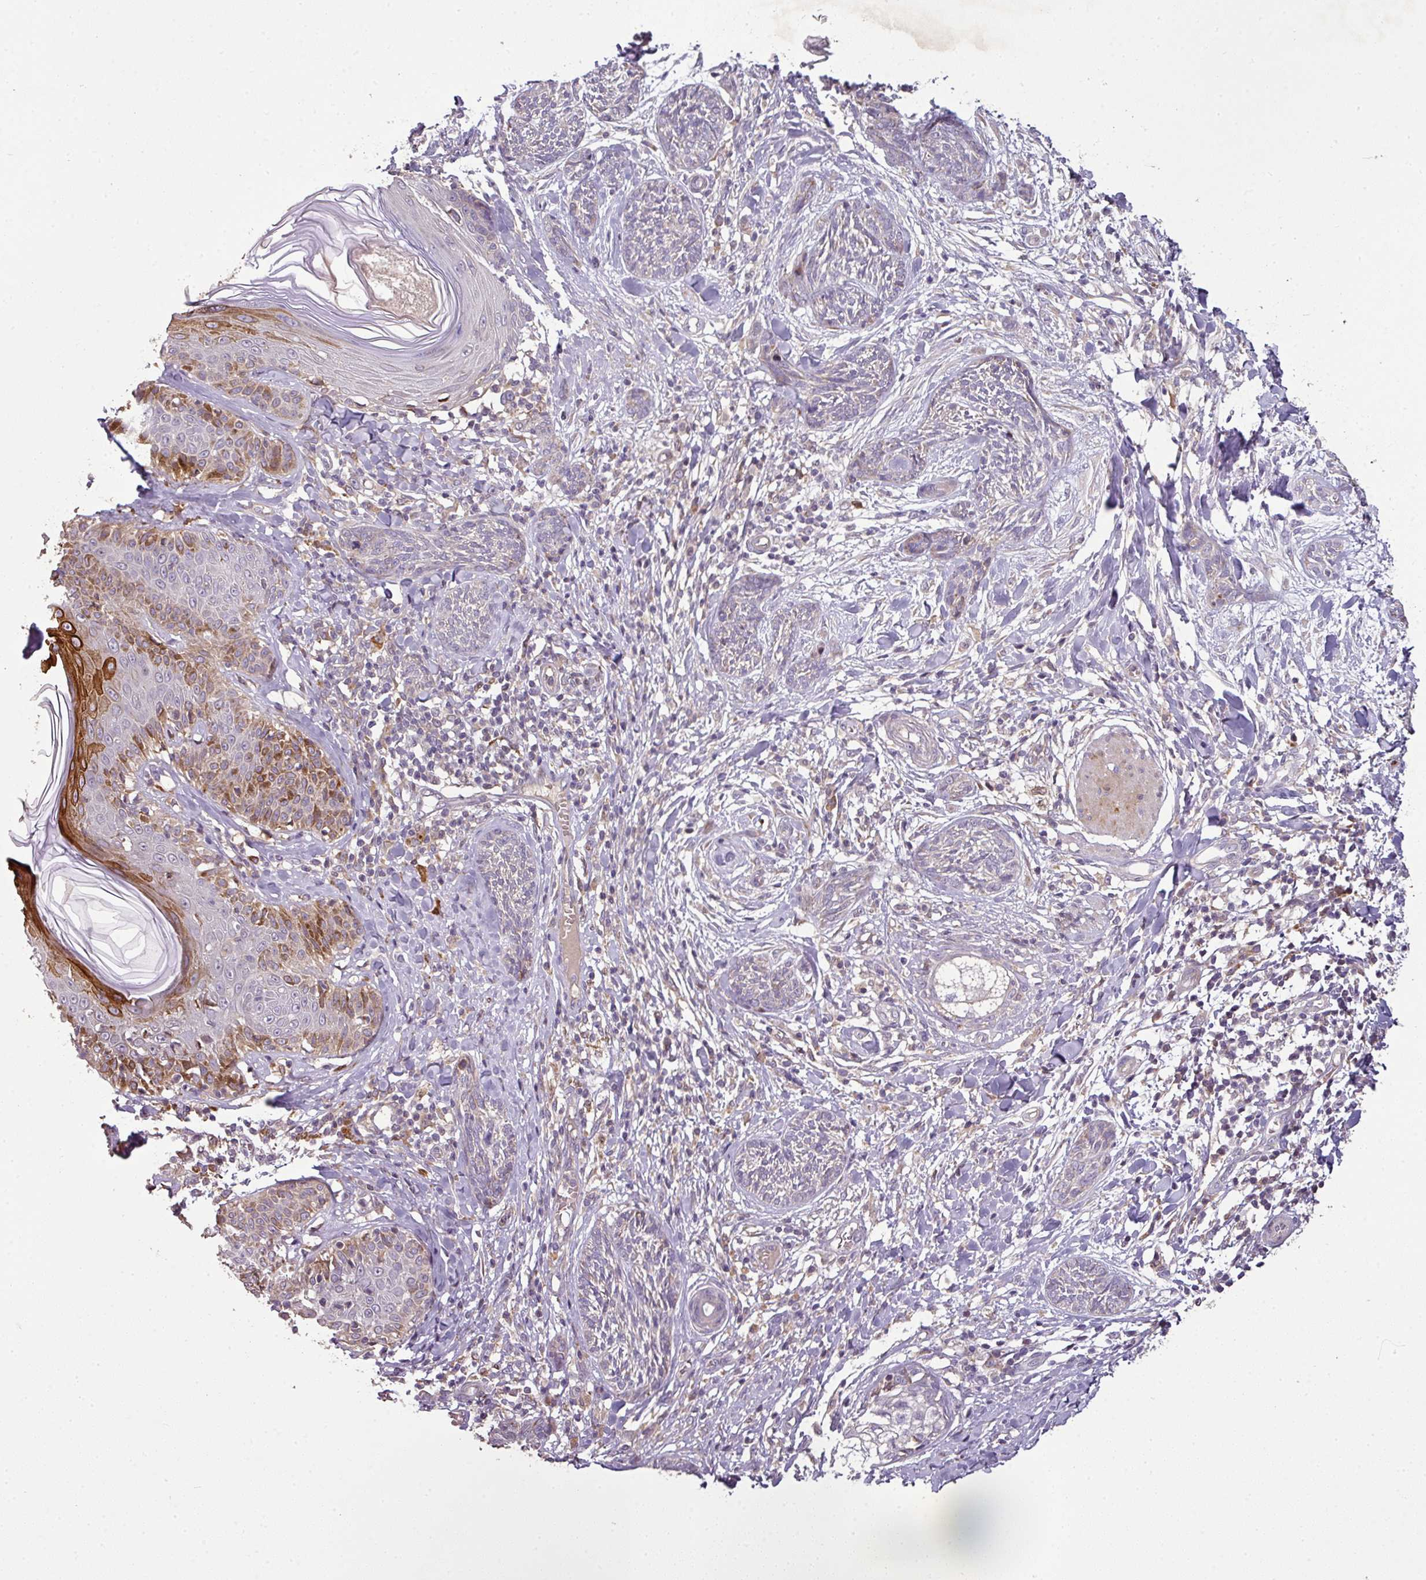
{"staining": {"intensity": "weak", "quantity": "<25%", "location": "cytoplasmic/membranous"}, "tissue": "skin cancer", "cell_type": "Tumor cells", "image_type": "cancer", "snomed": [{"axis": "morphology", "description": "Basal cell carcinoma"}, {"axis": "topography", "description": "Skin"}], "caption": "Immunohistochemistry histopathology image of human basal cell carcinoma (skin) stained for a protein (brown), which shows no positivity in tumor cells.", "gene": "SPCS3", "patient": {"sex": "male", "age": 73}}